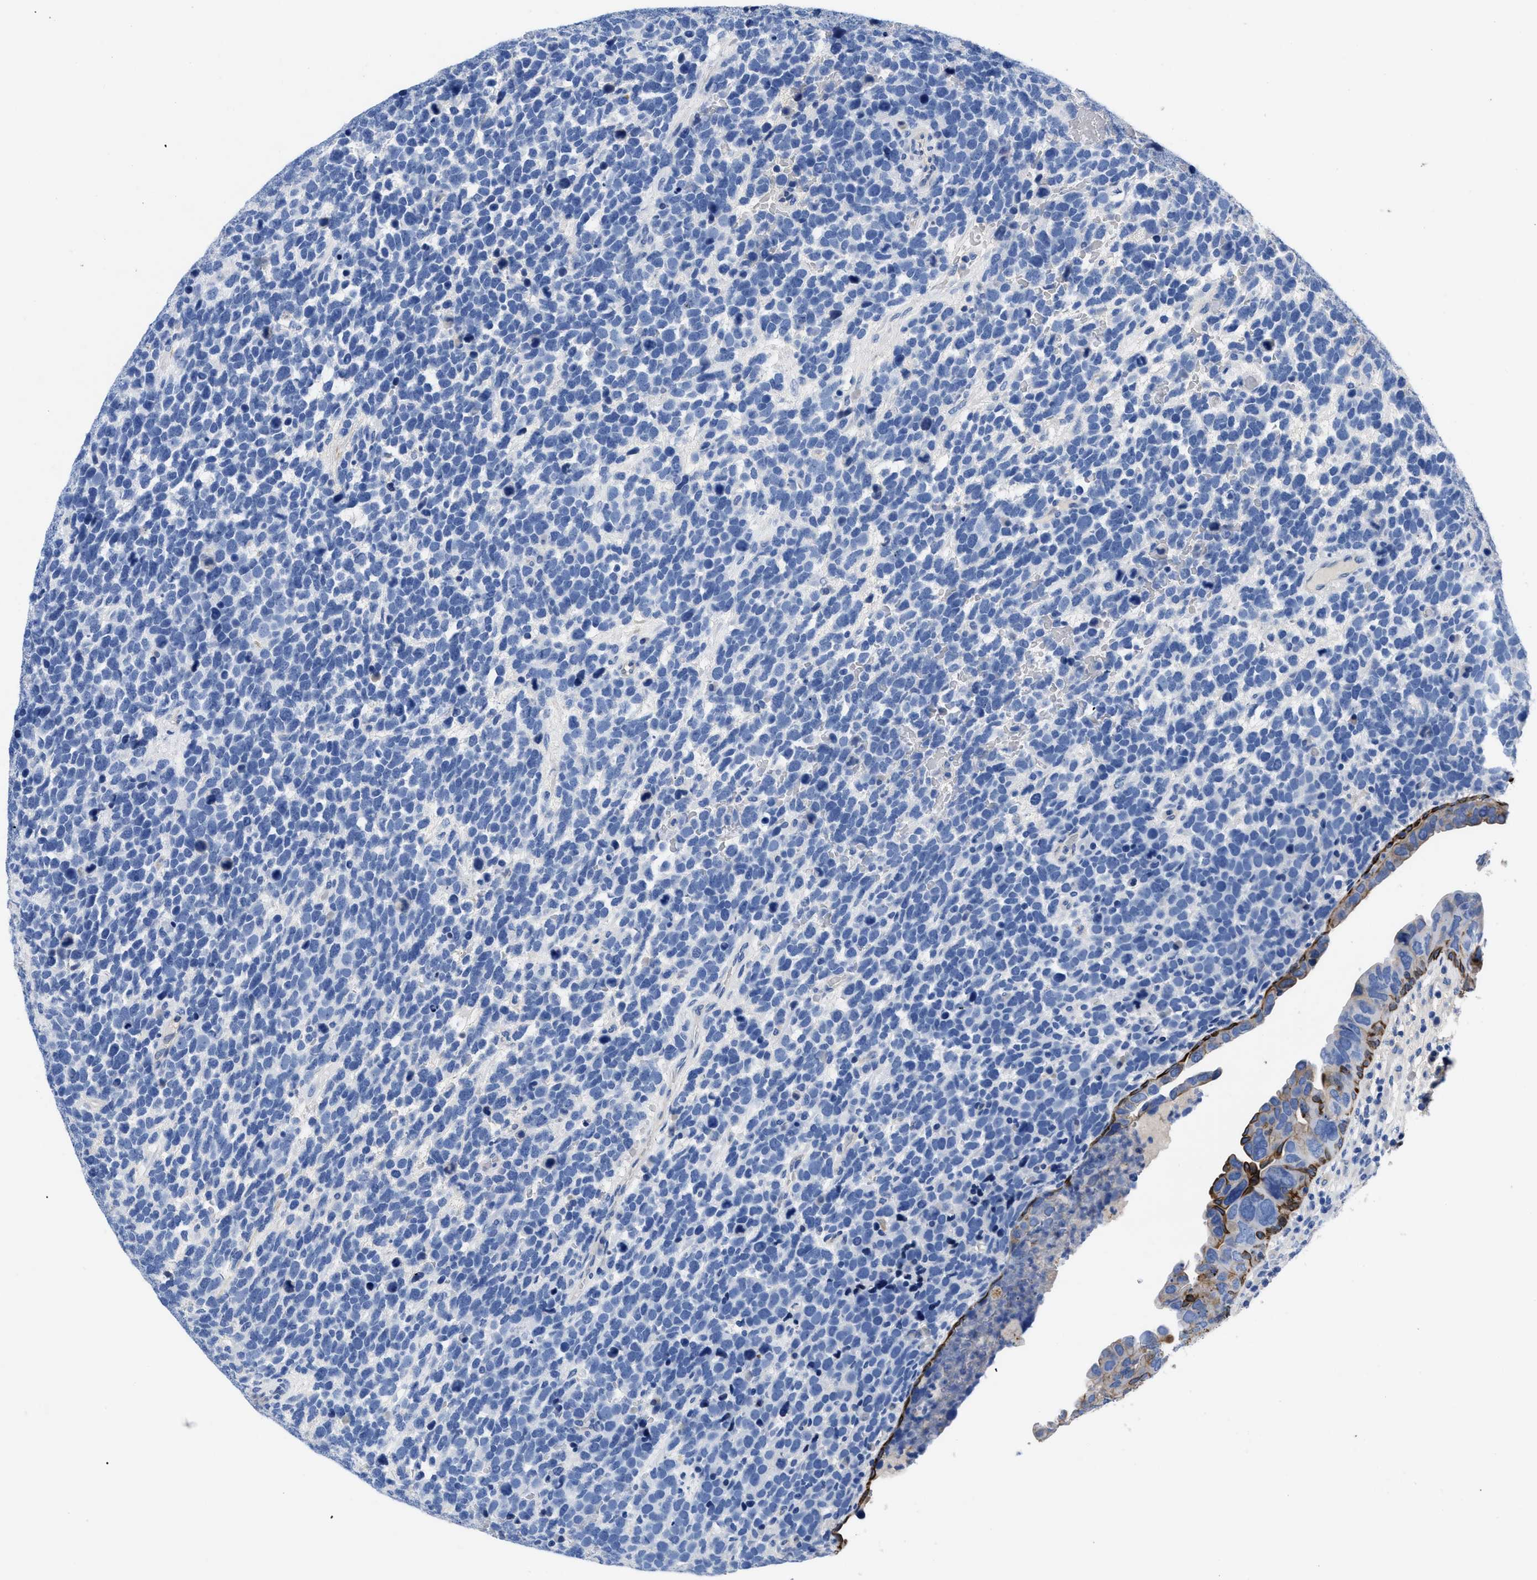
{"staining": {"intensity": "negative", "quantity": "none", "location": "none"}, "tissue": "urothelial cancer", "cell_type": "Tumor cells", "image_type": "cancer", "snomed": [{"axis": "morphology", "description": "Urothelial carcinoma, High grade"}, {"axis": "topography", "description": "Urinary bladder"}], "caption": "This is an immunohistochemistry histopathology image of urothelial cancer. There is no positivity in tumor cells.", "gene": "TMEM68", "patient": {"sex": "female", "age": 82}}